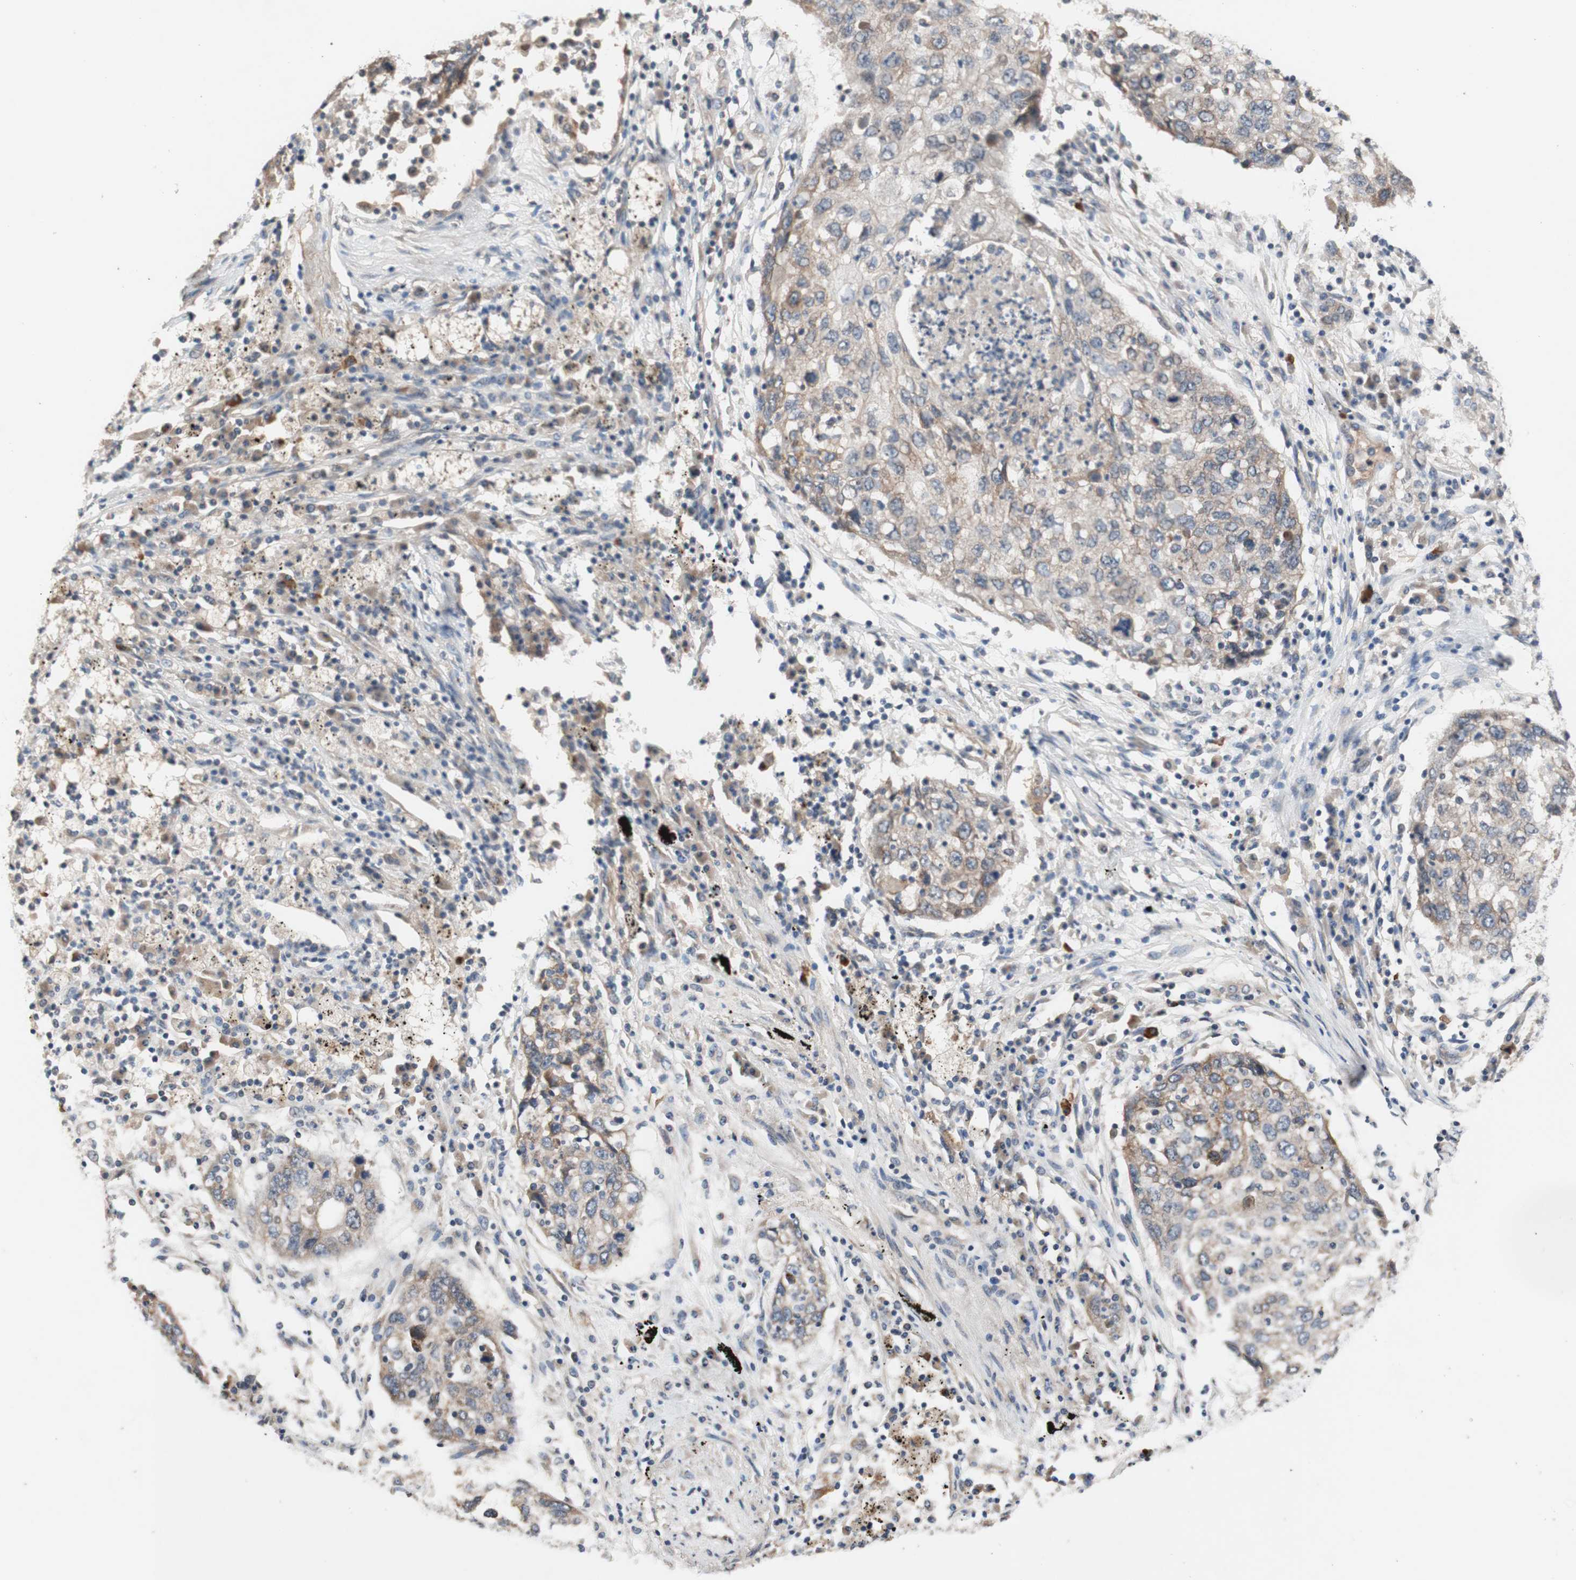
{"staining": {"intensity": "weak", "quantity": "25%-75%", "location": "cytoplasmic/membranous"}, "tissue": "lung cancer", "cell_type": "Tumor cells", "image_type": "cancer", "snomed": [{"axis": "morphology", "description": "Squamous cell carcinoma, NOS"}, {"axis": "topography", "description": "Lung"}], "caption": "This image reveals immunohistochemistry staining of human lung cancer, with low weak cytoplasmic/membranous expression in approximately 25%-75% of tumor cells.", "gene": "CD55", "patient": {"sex": "female", "age": 63}}